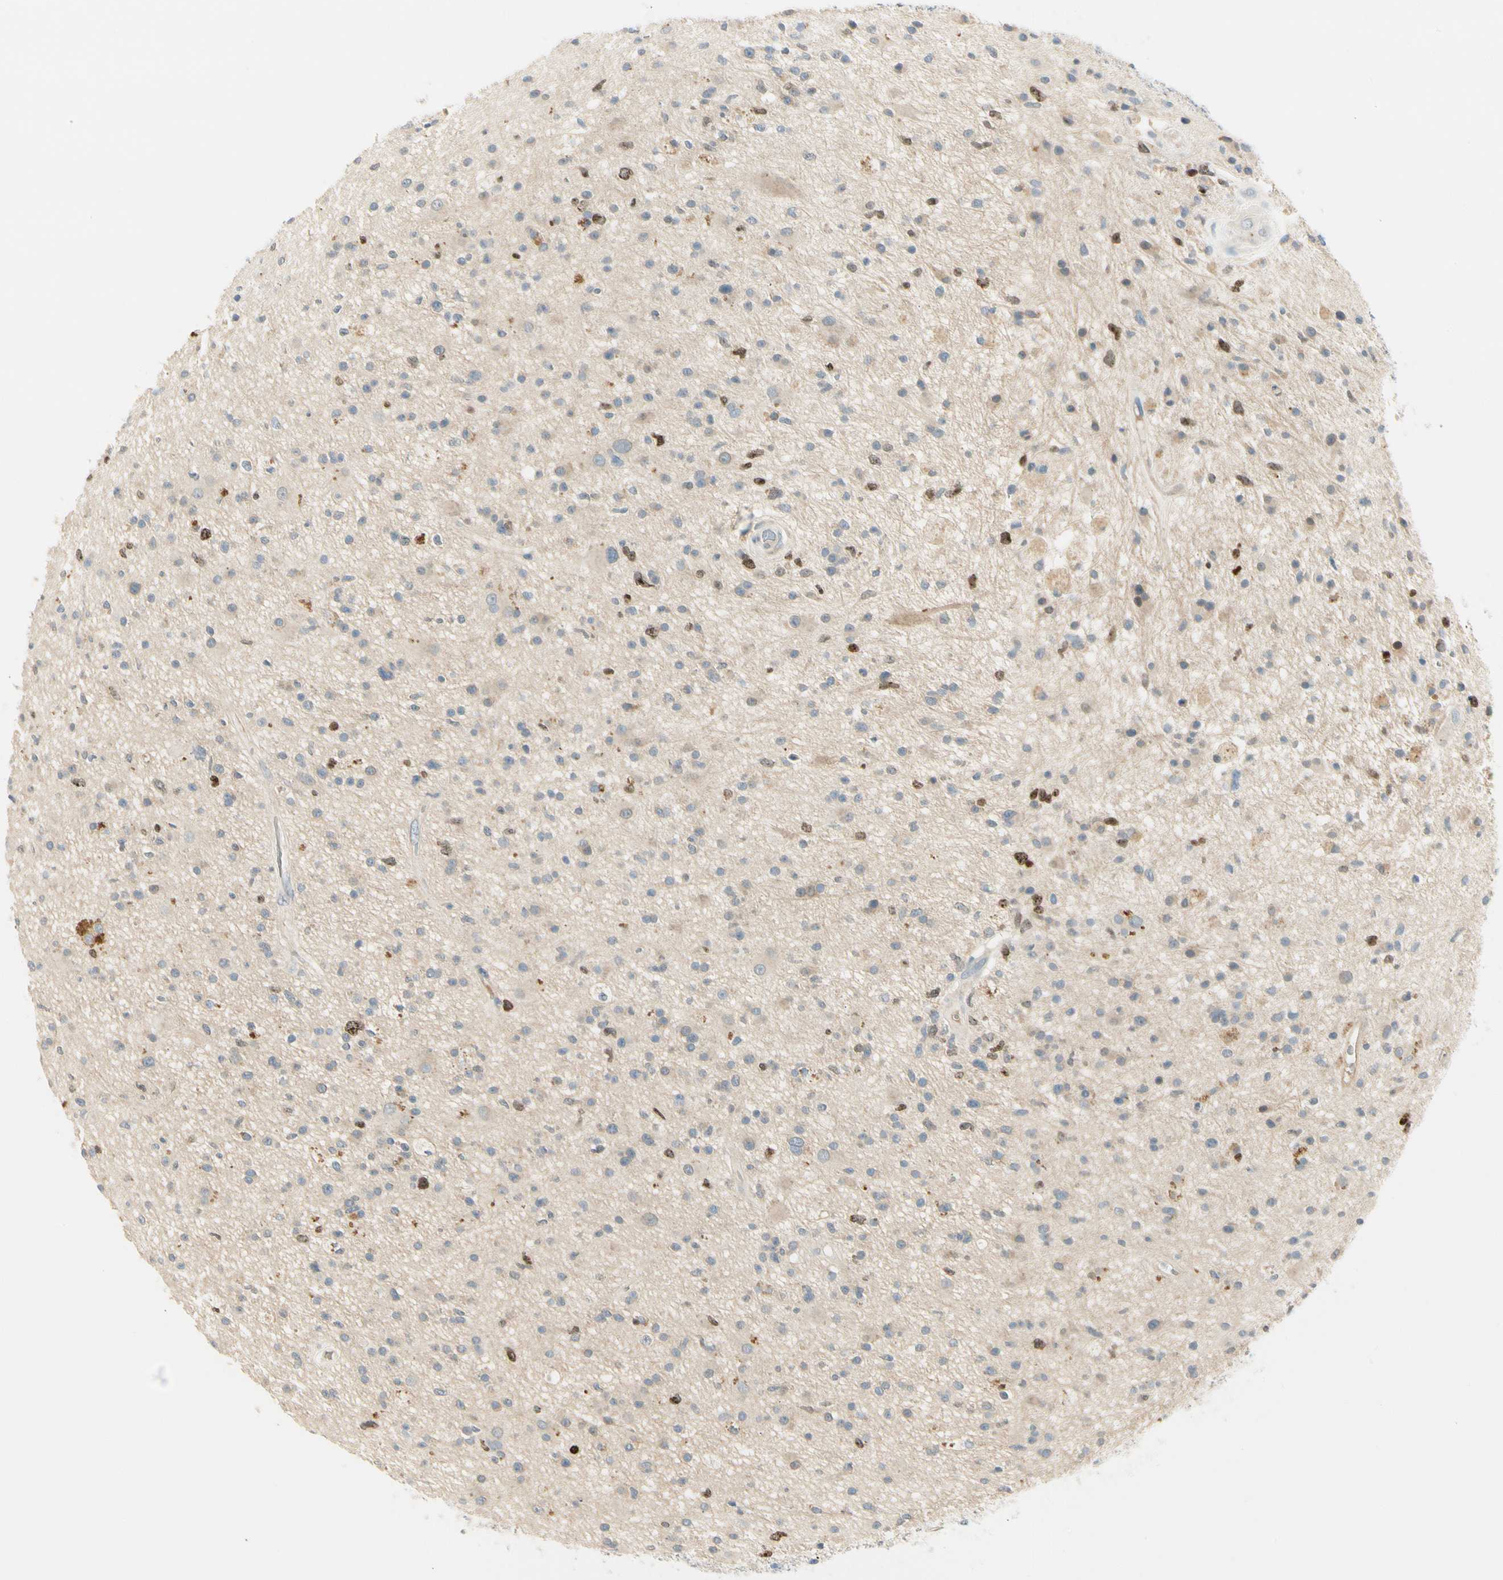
{"staining": {"intensity": "moderate", "quantity": "<25%", "location": "nuclear"}, "tissue": "glioma", "cell_type": "Tumor cells", "image_type": "cancer", "snomed": [{"axis": "morphology", "description": "Glioma, malignant, High grade"}, {"axis": "topography", "description": "Brain"}], "caption": "An image of human glioma stained for a protein exhibits moderate nuclear brown staining in tumor cells.", "gene": "PITX1", "patient": {"sex": "male", "age": 33}}